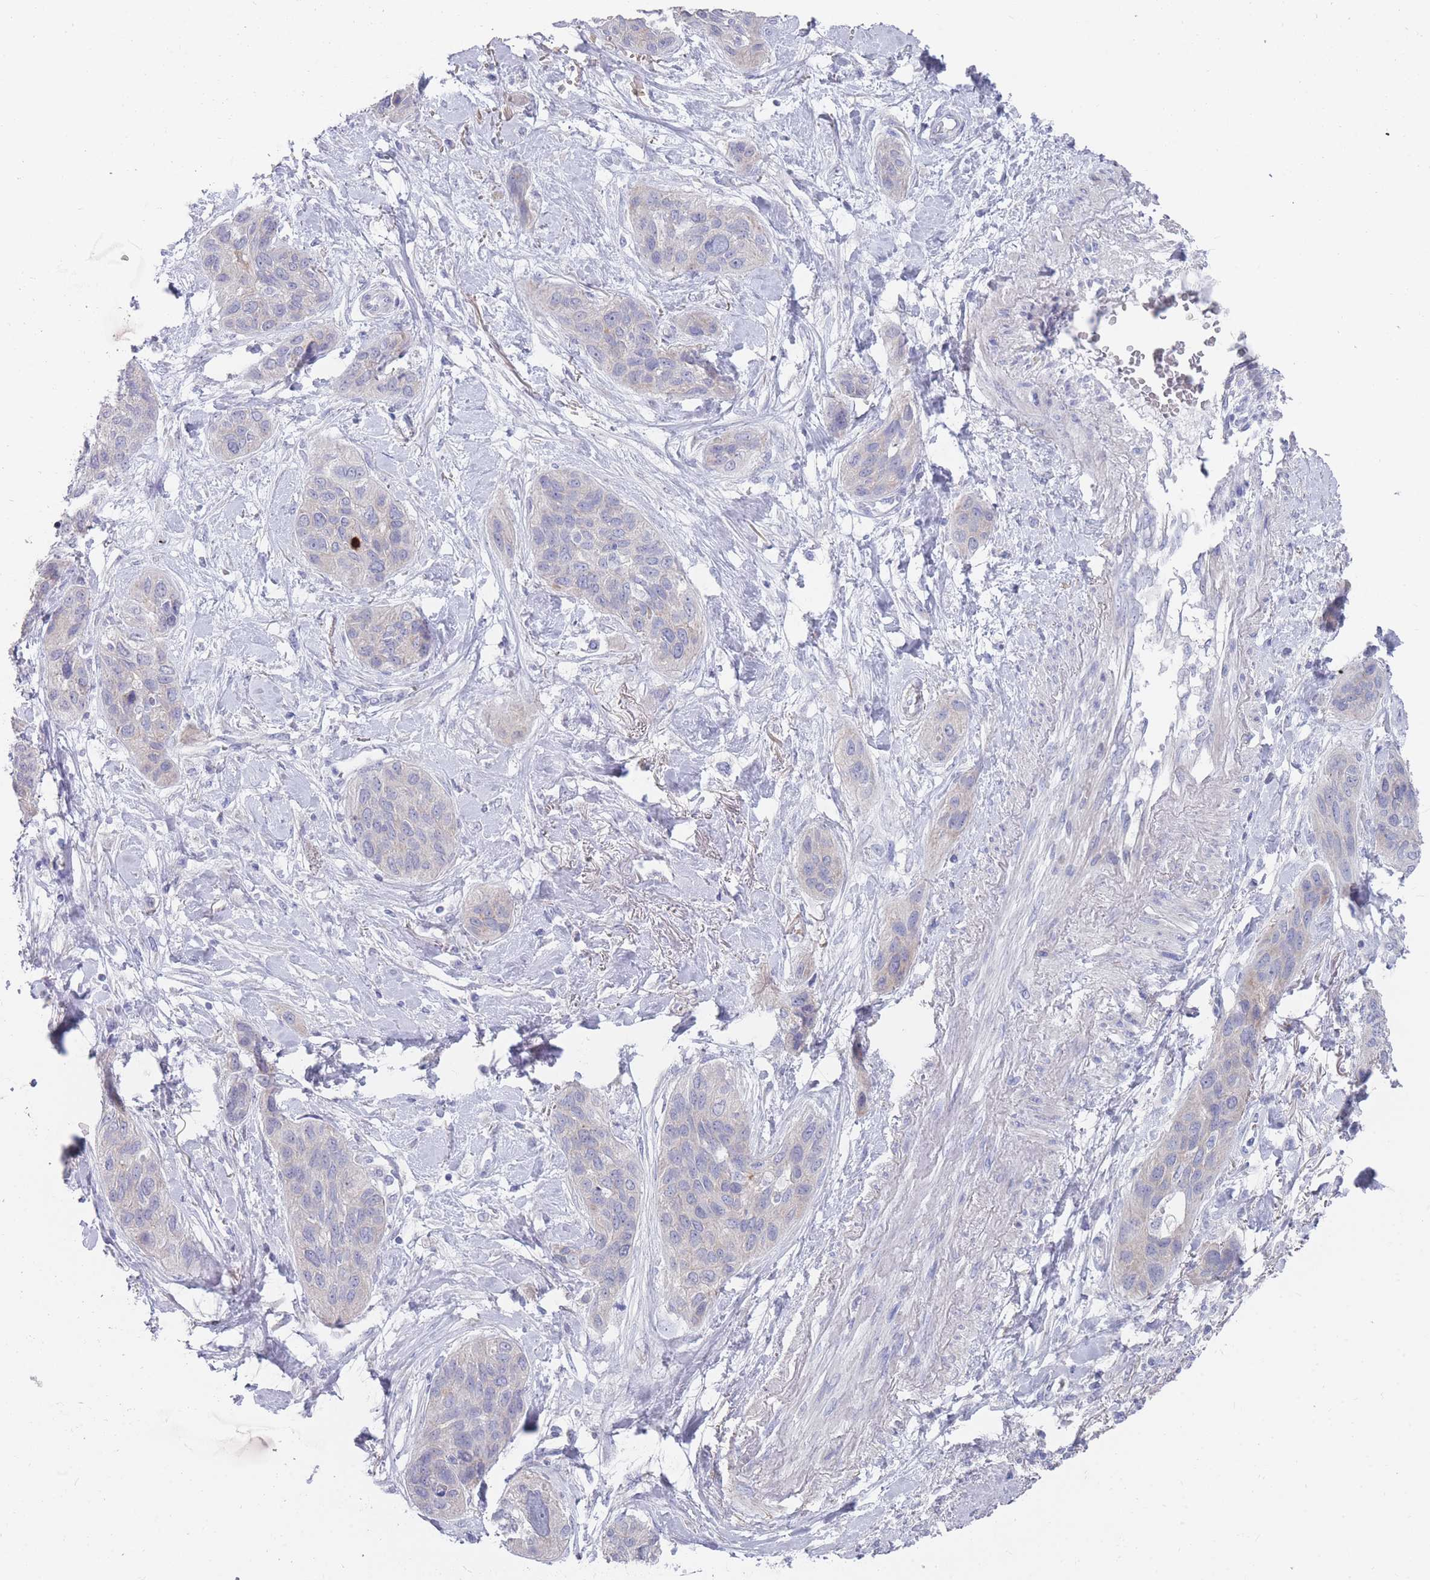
{"staining": {"intensity": "negative", "quantity": "none", "location": "none"}, "tissue": "lung cancer", "cell_type": "Tumor cells", "image_type": "cancer", "snomed": [{"axis": "morphology", "description": "Squamous cell carcinoma, NOS"}, {"axis": "topography", "description": "Lung"}], "caption": "This is an immunohistochemistry image of lung cancer (squamous cell carcinoma). There is no staining in tumor cells.", "gene": "PIGU", "patient": {"sex": "female", "age": 70}}